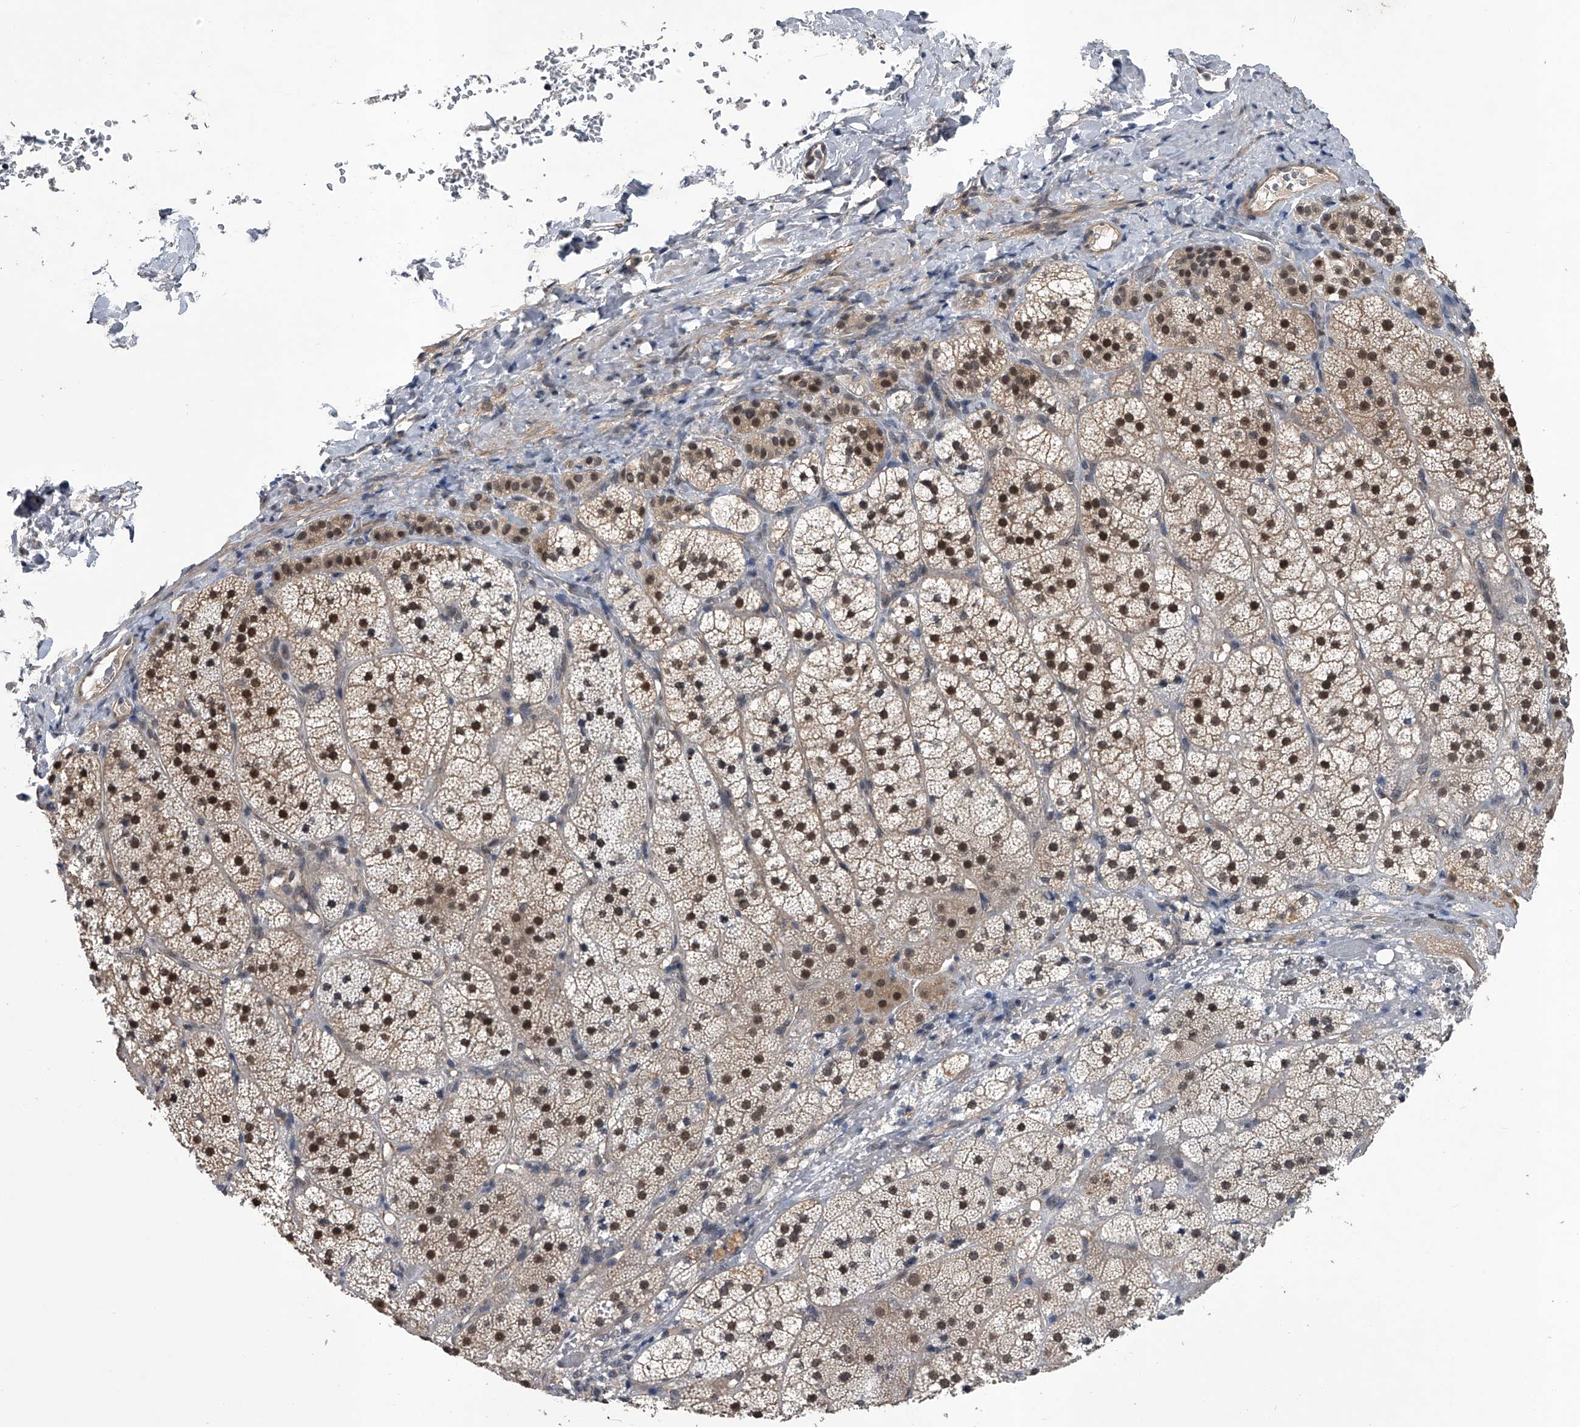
{"staining": {"intensity": "moderate", "quantity": ">75%", "location": "cytoplasmic/membranous,nuclear"}, "tissue": "adrenal gland", "cell_type": "Glandular cells", "image_type": "normal", "snomed": [{"axis": "morphology", "description": "Normal tissue, NOS"}, {"axis": "topography", "description": "Adrenal gland"}], "caption": "Adrenal gland stained for a protein displays moderate cytoplasmic/membranous,nuclear positivity in glandular cells. (IHC, brightfield microscopy, high magnification).", "gene": "SLC12A8", "patient": {"sex": "female", "age": 44}}